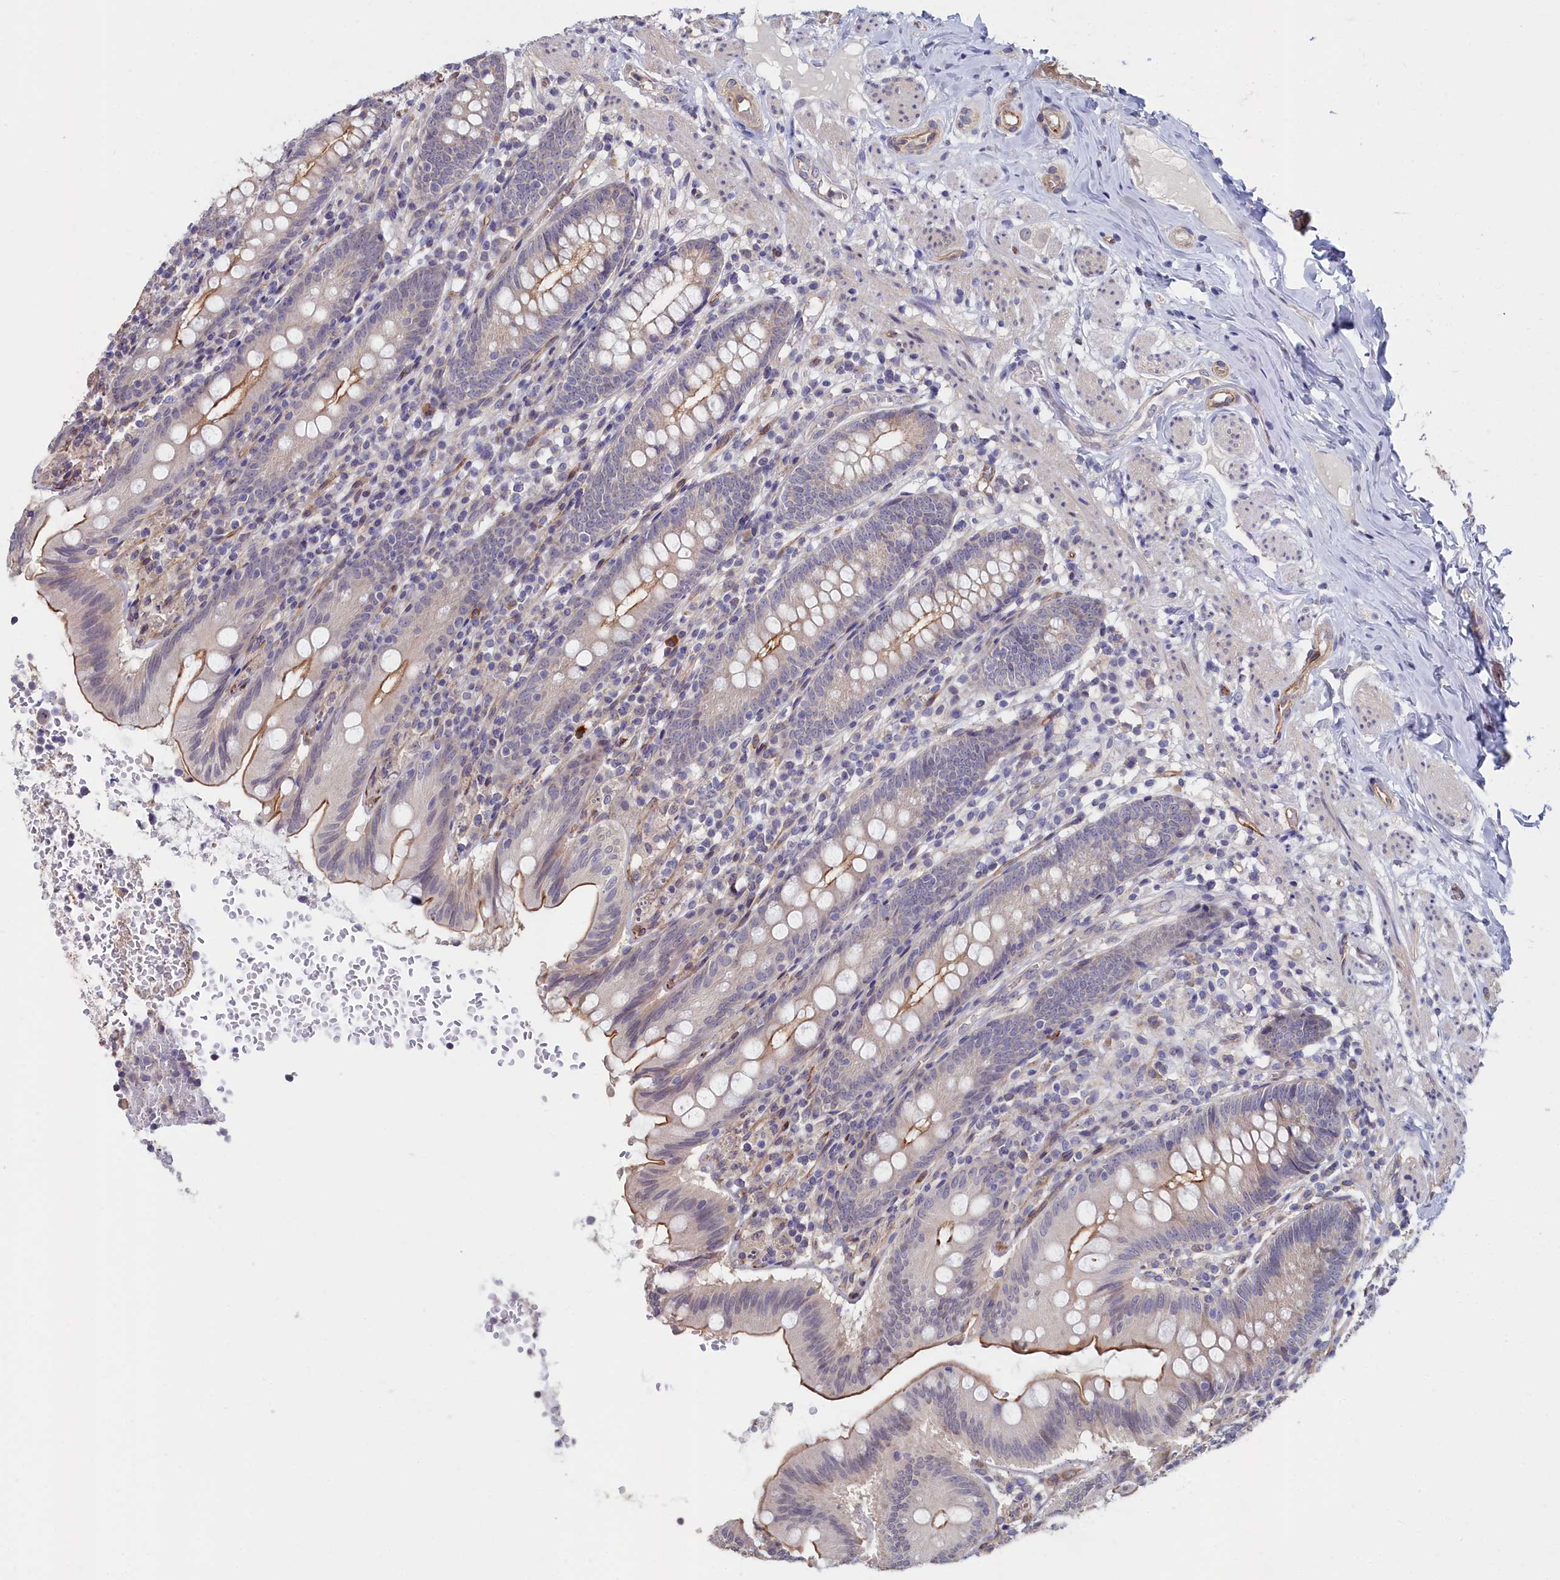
{"staining": {"intensity": "moderate", "quantity": "25%-75%", "location": "cytoplasmic/membranous"}, "tissue": "appendix", "cell_type": "Glandular cells", "image_type": "normal", "snomed": [{"axis": "morphology", "description": "Normal tissue, NOS"}, {"axis": "topography", "description": "Appendix"}], "caption": "Protein expression analysis of benign human appendix reveals moderate cytoplasmic/membranous expression in about 25%-75% of glandular cells. (brown staining indicates protein expression, while blue staining denotes nuclei).", "gene": "C4orf19", "patient": {"sex": "male", "age": 55}}